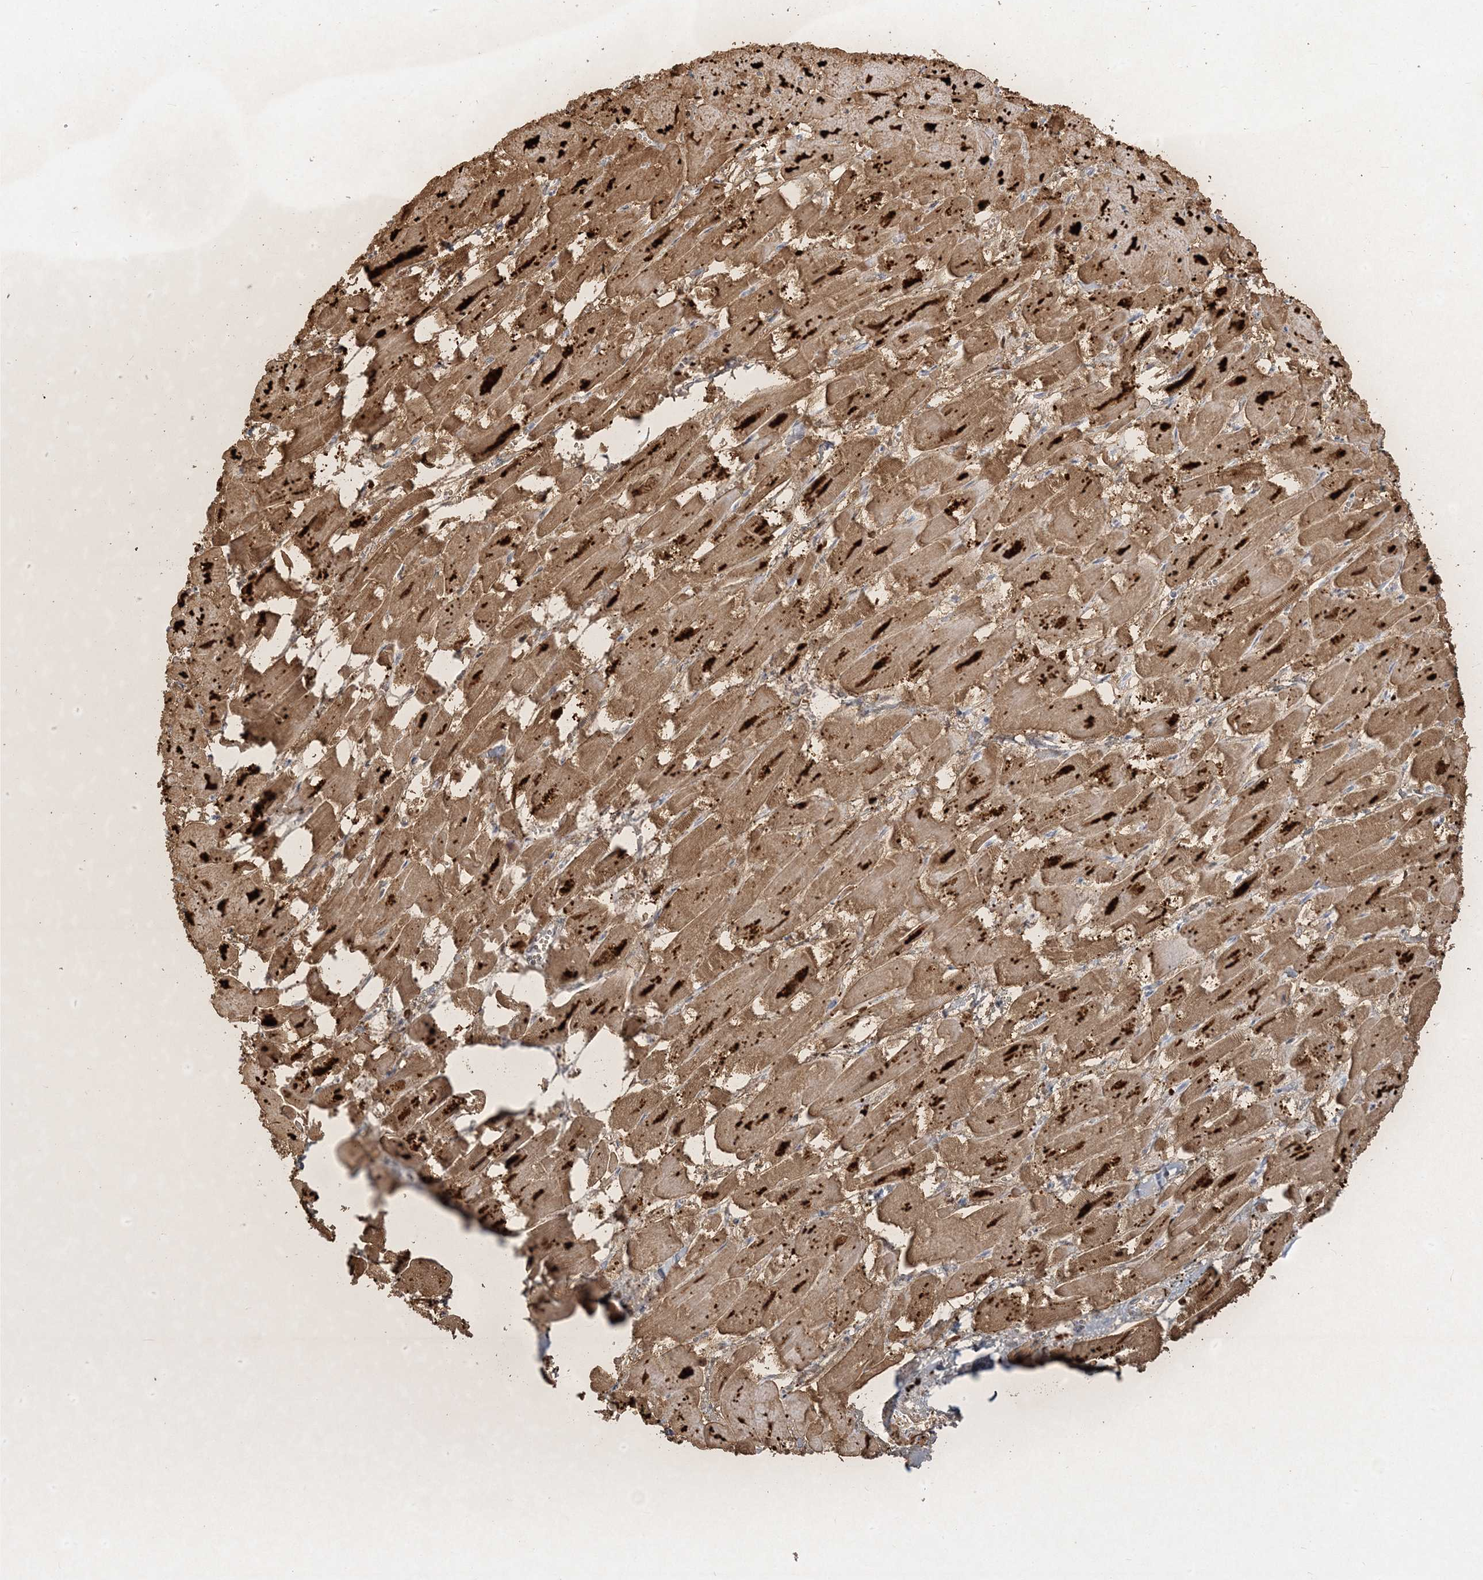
{"staining": {"intensity": "moderate", "quantity": ">75%", "location": "cytoplasmic/membranous"}, "tissue": "heart muscle", "cell_type": "Cardiomyocytes", "image_type": "normal", "snomed": [{"axis": "morphology", "description": "Normal tissue, NOS"}, {"axis": "topography", "description": "Heart"}], "caption": "Immunohistochemistry photomicrograph of benign human heart muscle stained for a protein (brown), which displays medium levels of moderate cytoplasmic/membranous positivity in about >75% of cardiomyocytes.", "gene": "ZC3H6", "patient": {"sex": "male", "age": 54}}